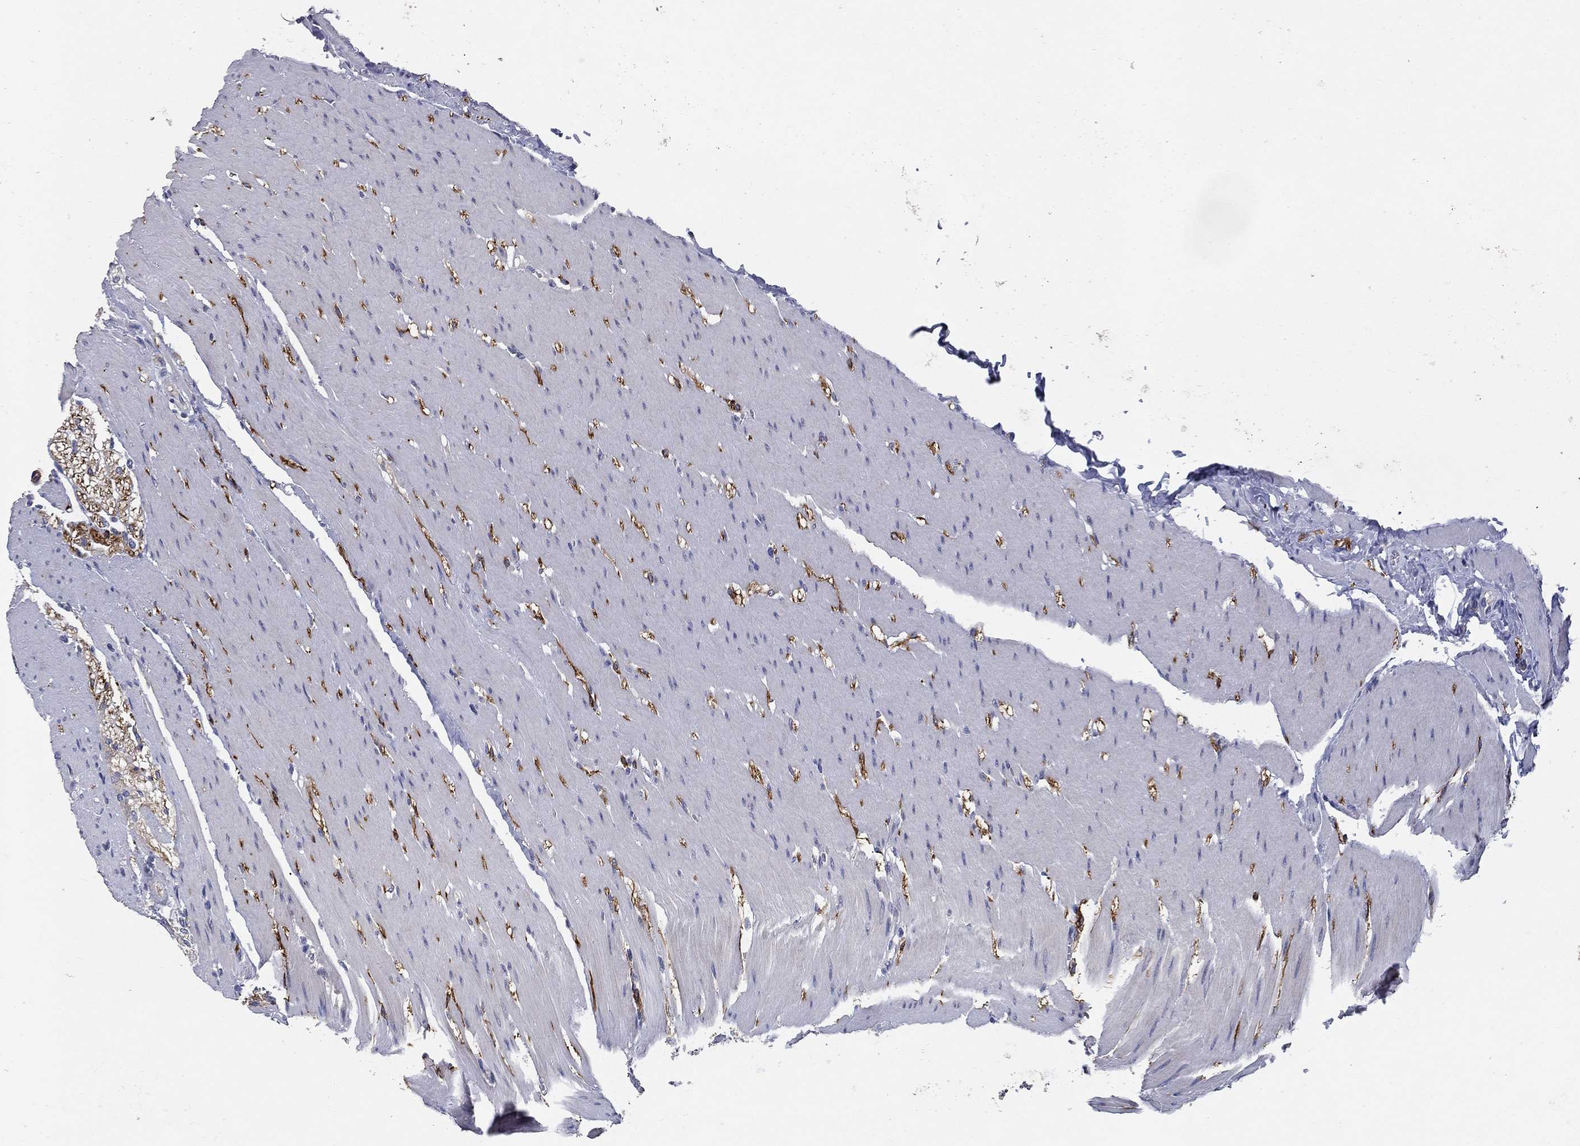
{"staining": {"intensity": "negative", "quantity": "none", "location": "none"}, "tissue": "colon", "cell_type": "Endothelial cells", "image_type": "normal", "snomed": [{"axis": "morphology", "description": "Normal tissue, NOS"}, {"axis": "topography", "description": "Colon"}], "caption": "Immunohistochemistry histopathology image of normal colon: human colon stained with DAB (3,3'-diaminobenzidine) exhibits no significant protein positivity in endothelial cells.", "gene": "CD274", "patient": {"sex": "female", "age": 65}}